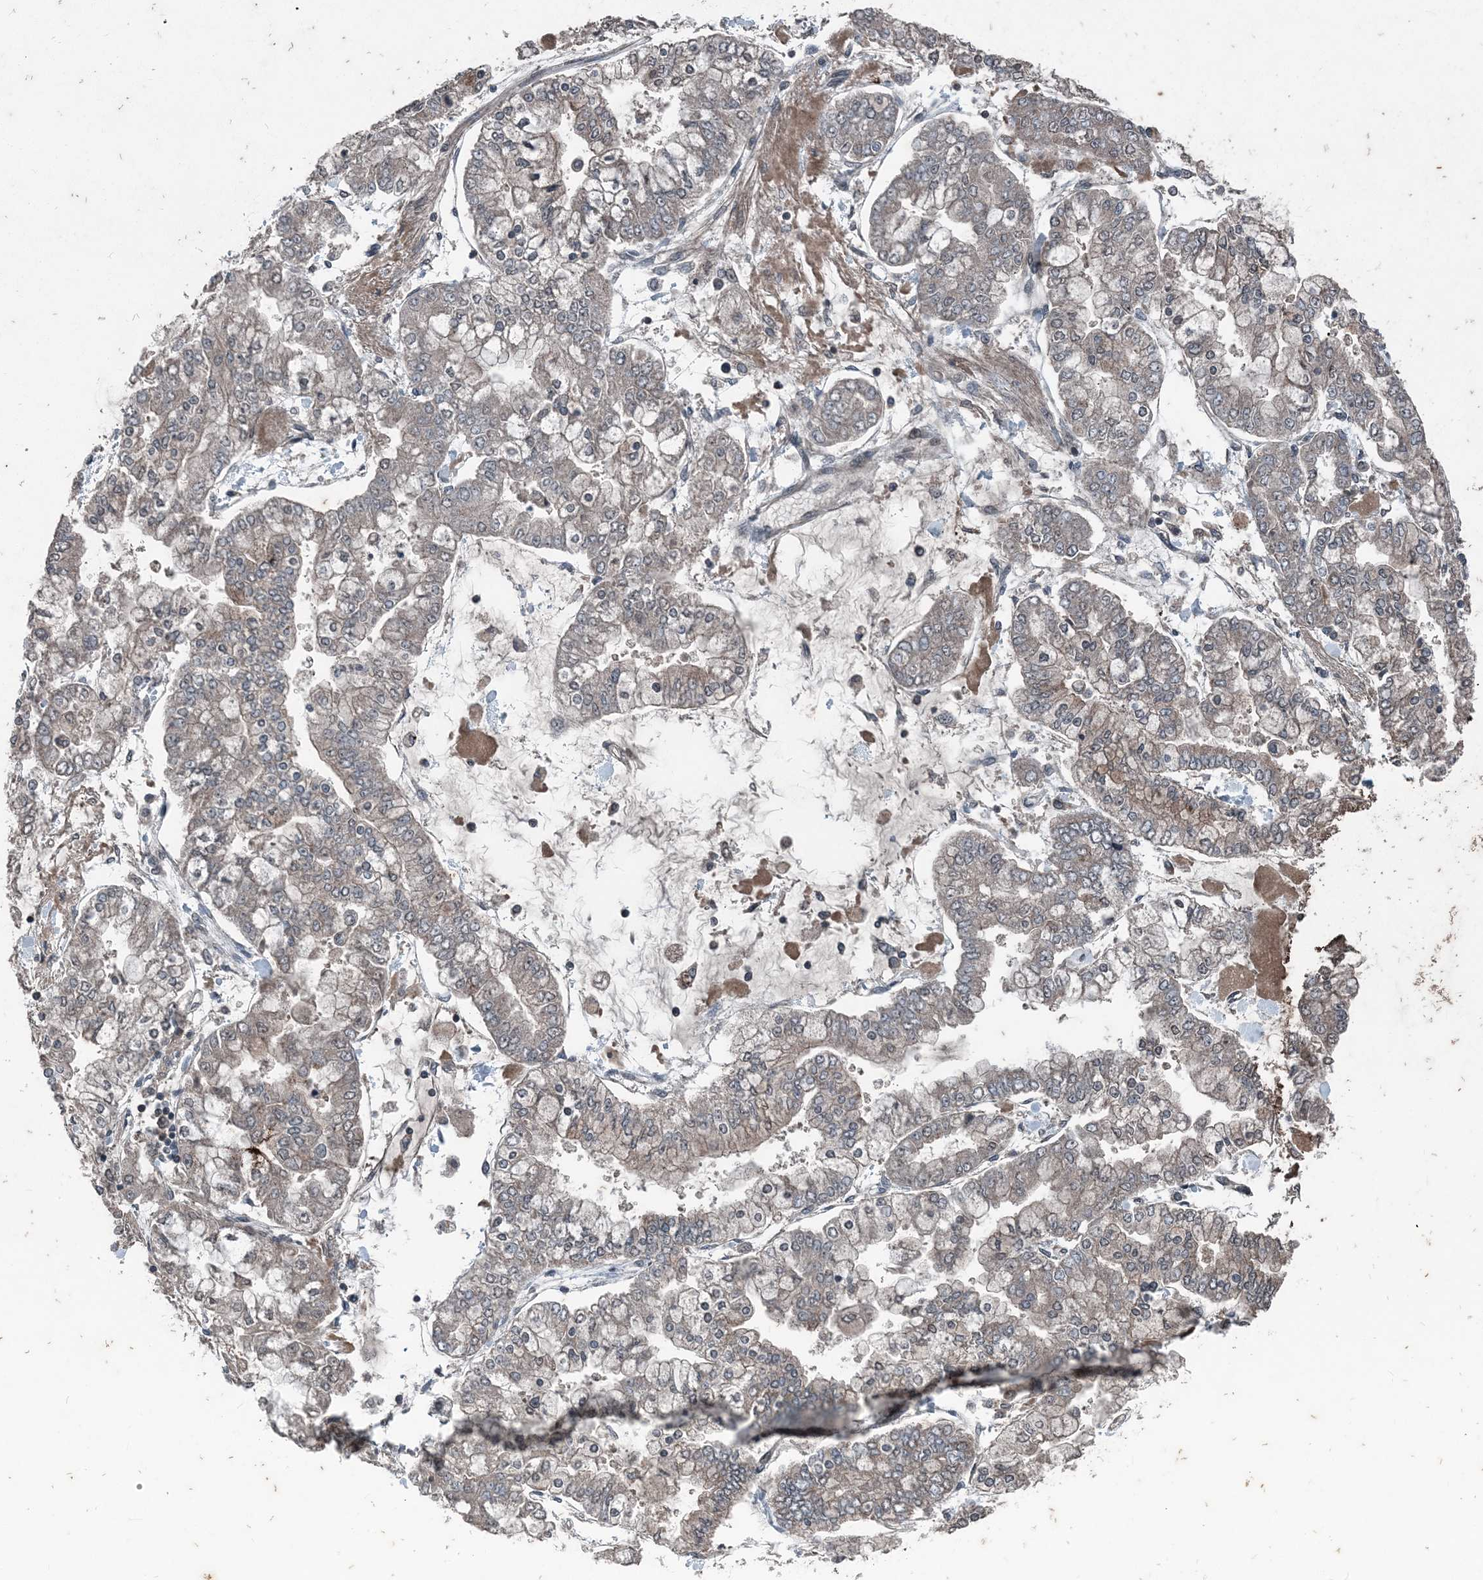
{"staining": {"intensity": "negative", "quantity": "none", "location": "none"}, "tissue": "stomach cancer", "cell_type": "Tumor cells", "image_type": "cancer", "snomed": [{"axis": "morphology", "description": "Normal tissue, NOS"}, {"axis": "morphology", "description": "Adenocarcinoma, NOS"}, {"axis": "topography", "description": "Stomach, upper"}, {"axis": "topography", "description": "Stomach"}], "caption": "Immunohistochemistry (IHC) histopathology image of stomach adenocarcinoma stained for a protein (brown), which demonstrates no staining in tumor cells.", "gene": "CFL1", "patient": {"sex": "male", "age": 76}}